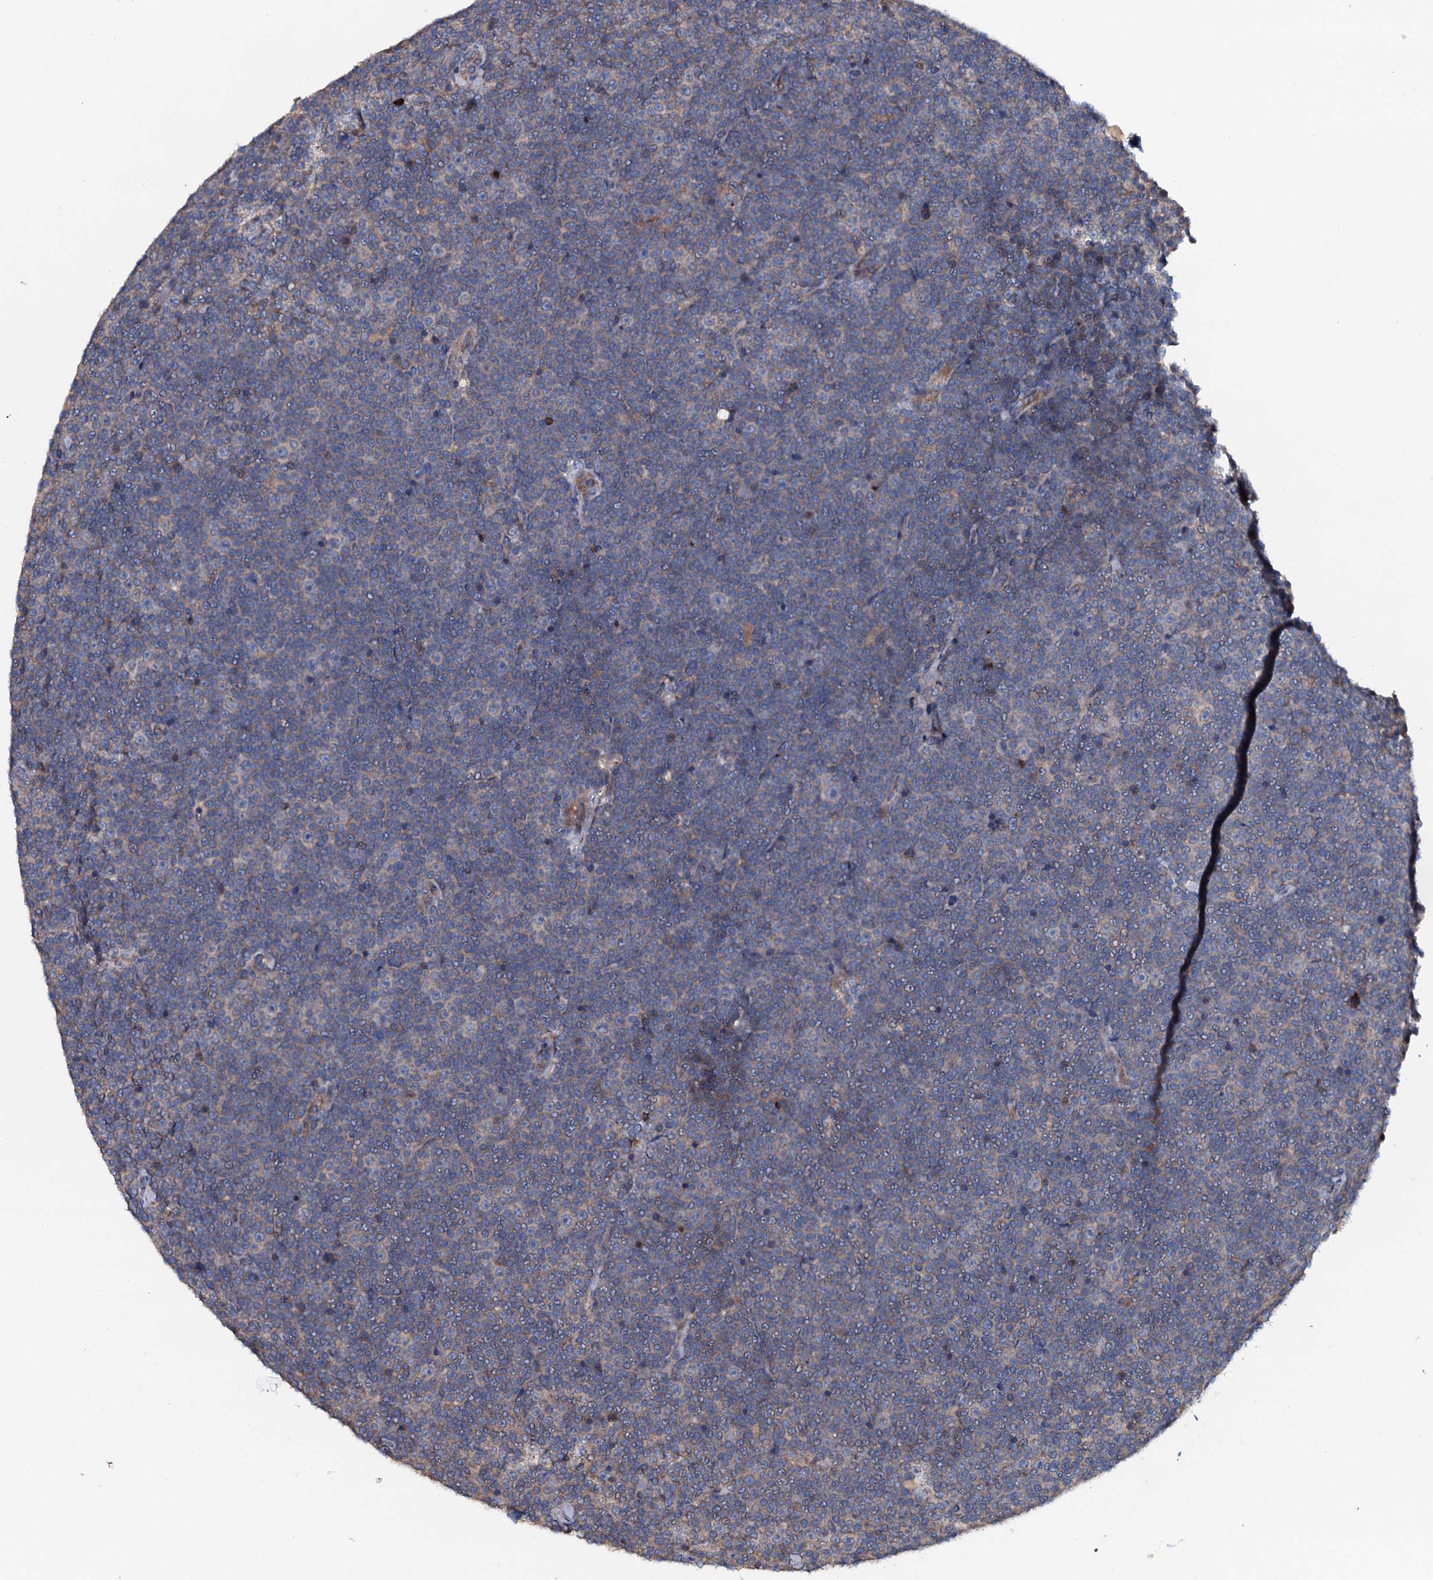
{"staining": {"intensity": "weak", "quantity": "<25%", "location": "cytoplasmic/membranous"}, "tissue": "lymphoma", "cell_type": "Tumor cells", "image_type": "cancer", "snomed": [{"axis": "morphology", "description": "Malignant lymphoma, non-Hodgkin's type, Low grade"}, {"axis": "topography", "description": "Lymph node"}], "caption": "Tumor cells are negative for protein expression in human lymphoma.", "gene": "NEK1", "patient": {"sex": "female", "age": 67}}